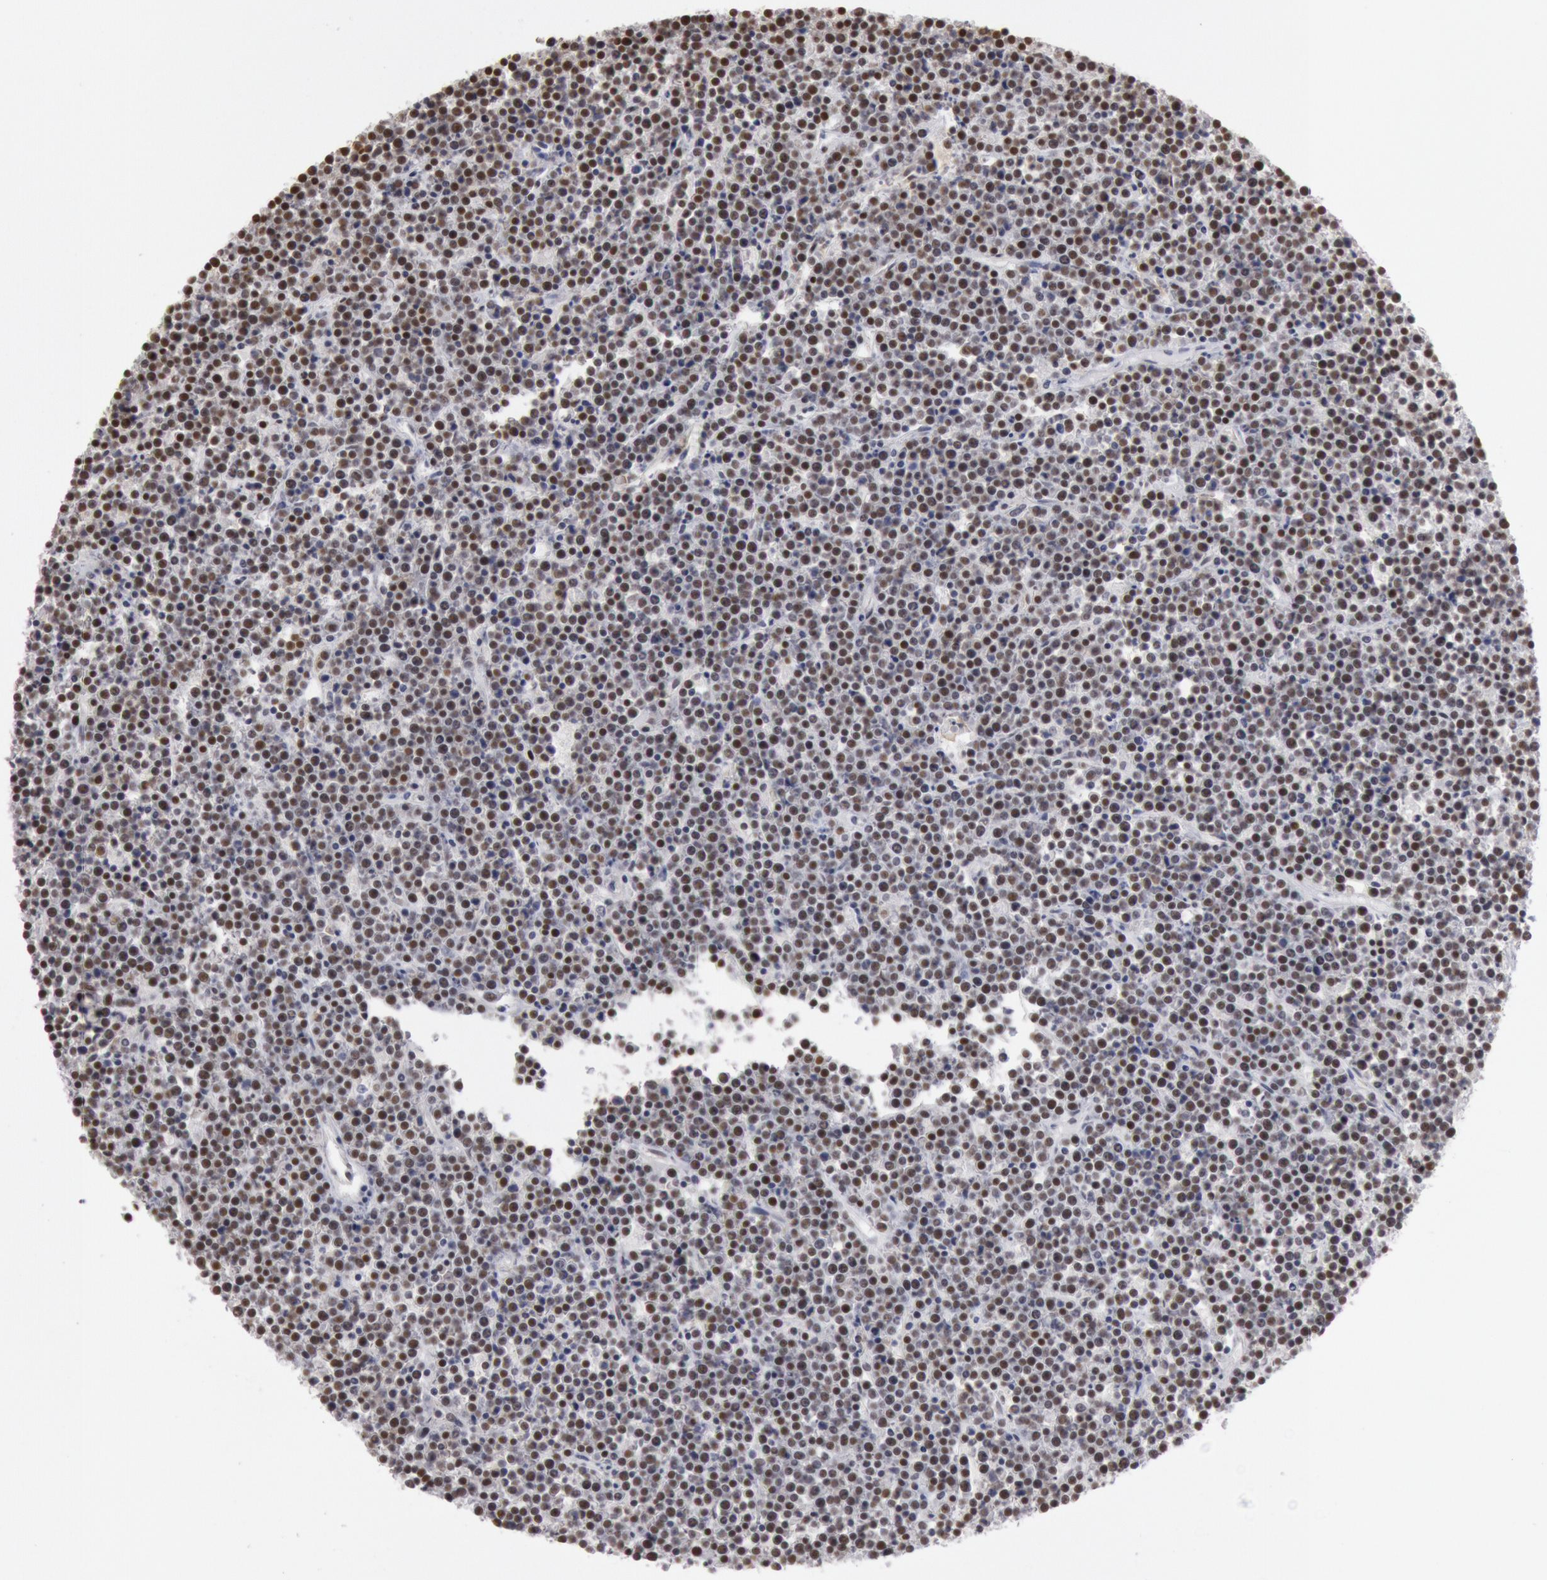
{"staining": {"intensity": "moderate", "quantity": "25%-75%", "location": "nuclear"}, "tissue": "lymphoma", "cell_type": "Tumor cells", "image_type": "cancer", "snomed": [{"axis": "morphology", "description": "Malignant lymphoma, non-Hodgkin's type, High grade"}, {"axis": "topography", "description": "Ovary"}], "caption": "Immunohistochemical staining of human malignant lymphoma, non-Hodgkin's type (high-grade) demonstrates moderate nuclear protein expression in about 25%-75% of tumor cells. The staining was performed using DAB, with brown indicating positive protein expression. Nuclei are stained blue with hematoxylin.", "gene": "ESS2", "patient": {"sex": "female", "age": 56}}